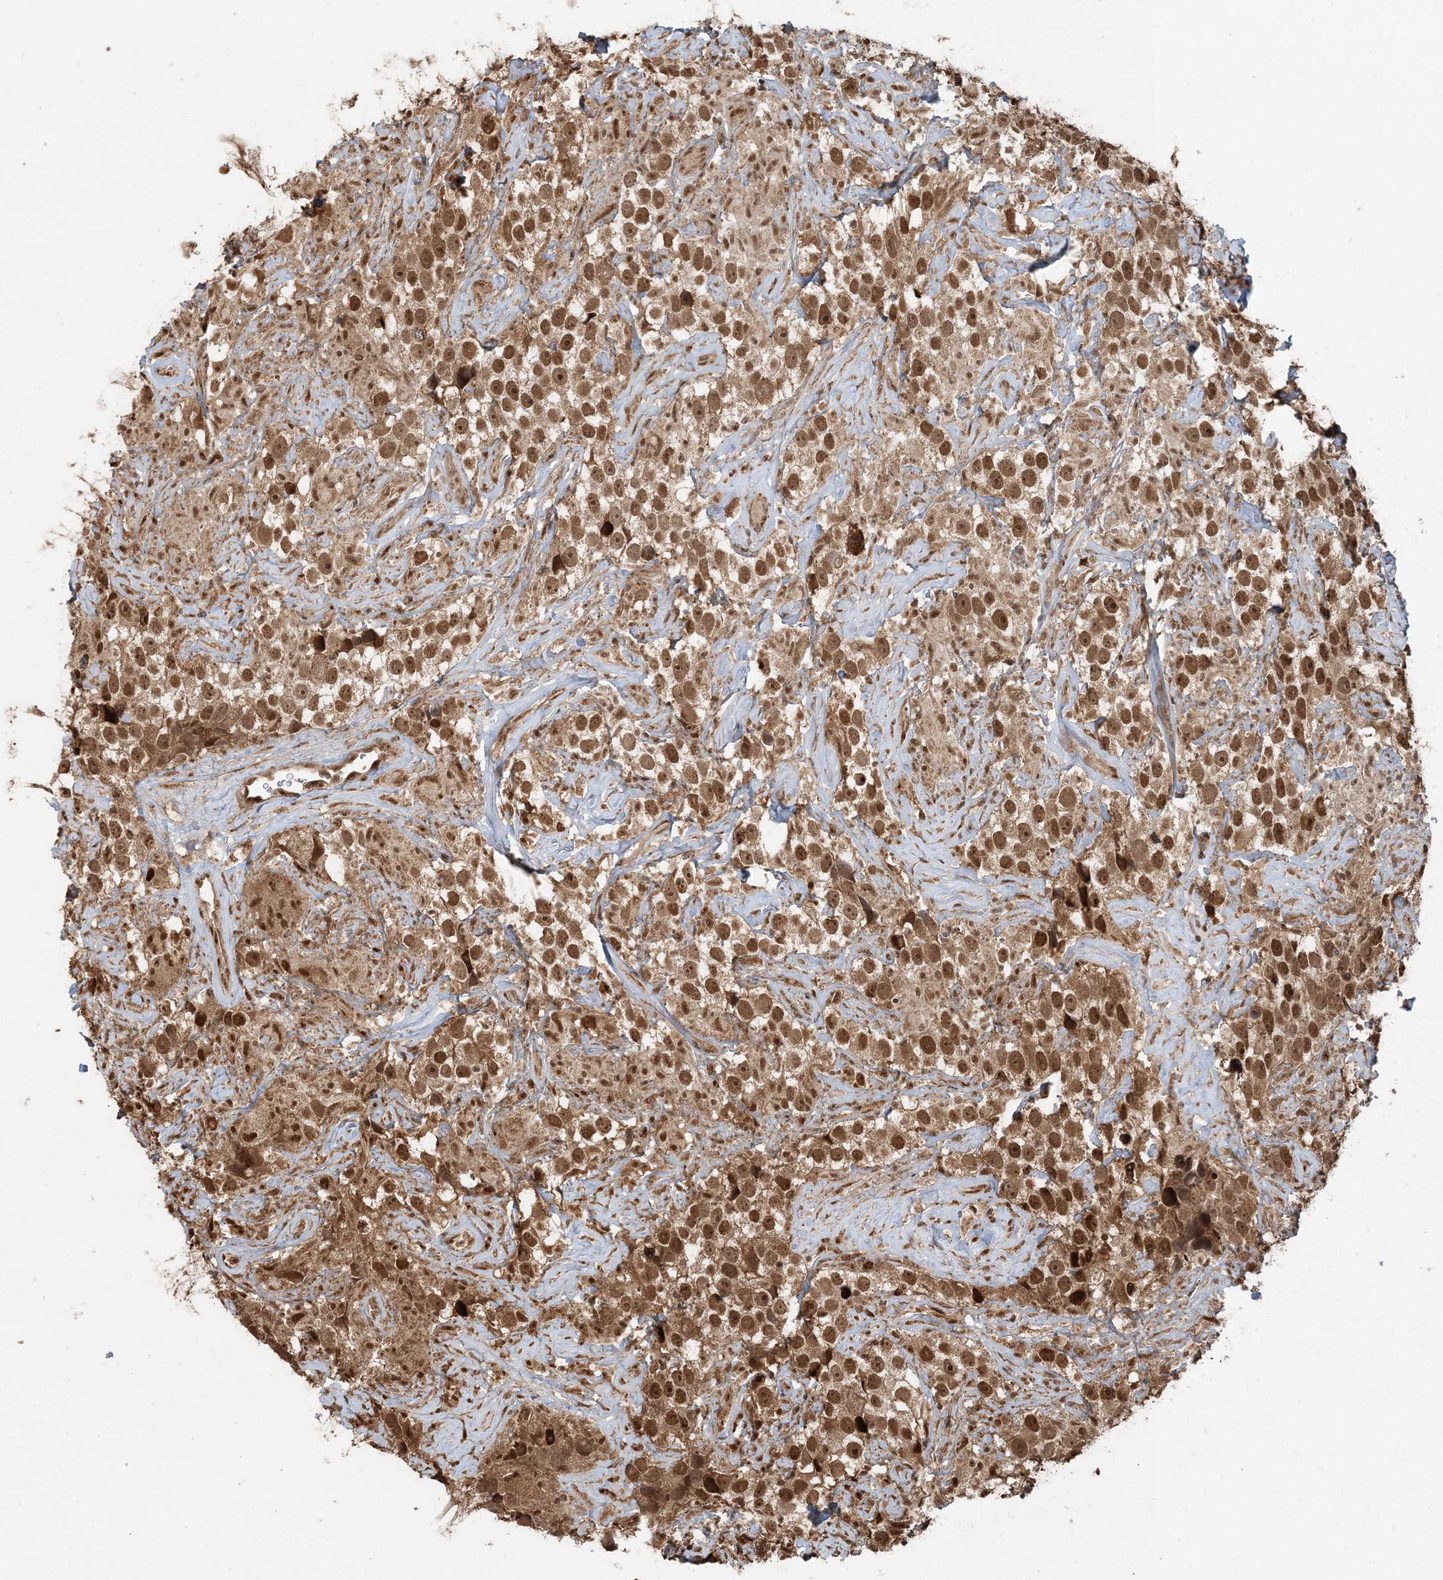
{"staining": {"intensity": "moderate", "quantity": ">75%", "location": "cytoplasmic/membranous,nuclear"}, "tissue": "testis cancer", "cell_type": "Tumor cells", "image_type": "cancer", "snomed": [{"axis": "morphology", "description": "Seminoma, NOS"}, {"axis": "topography", "description": "Testis"}], "caption": "This is an image of IHC staining of testis cancer, which shows moderate expression in the cytoplasmic/membranous and nuclear of tumor cells.", "gene": "ARHGAP35", "patient": {"sex": "male", "age": 49}}